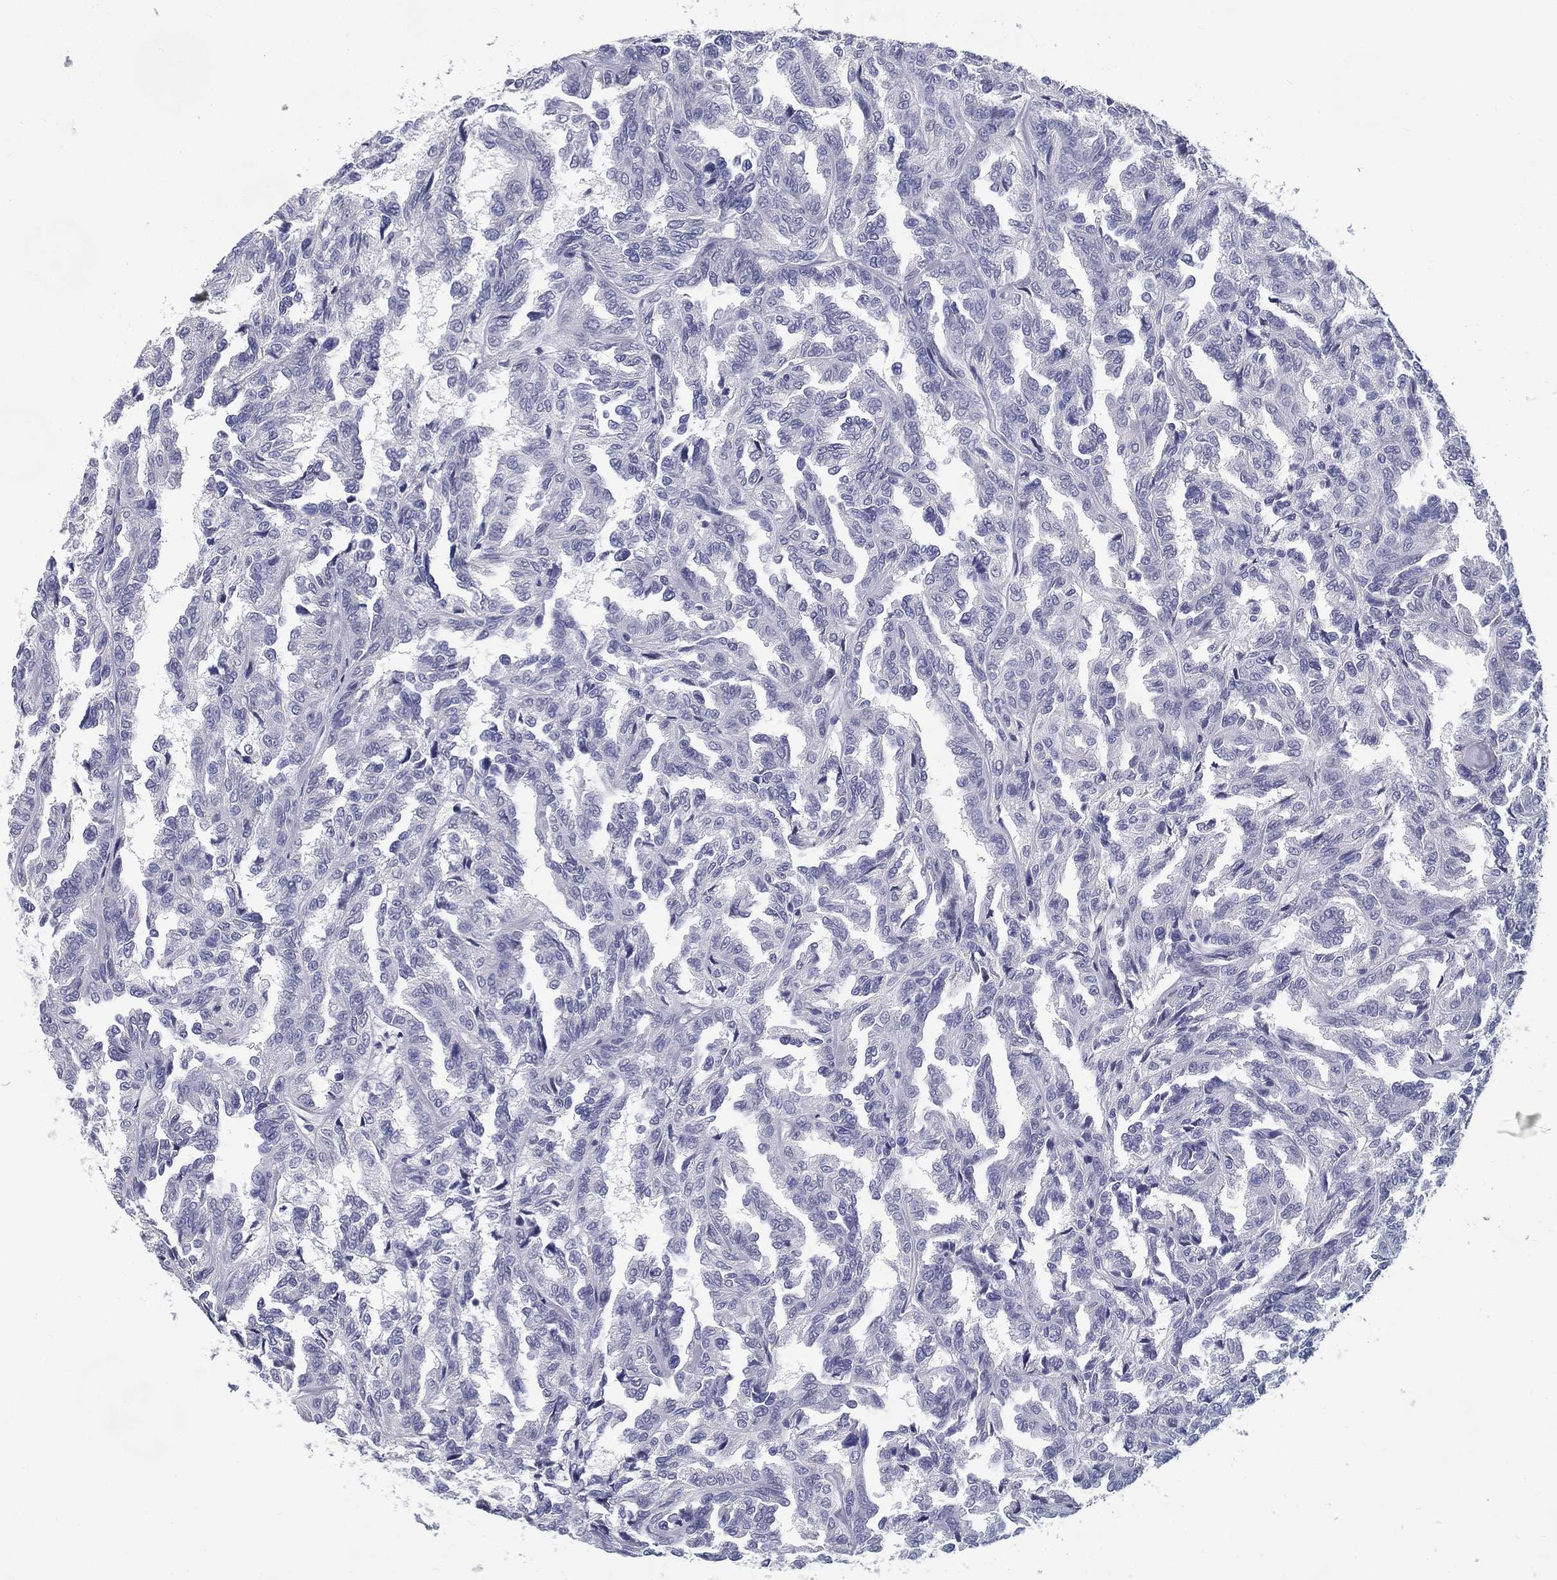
{"staining": {"intensity": "negative", "quantity": "none", "location": "none"}, "tissue": "renal cancer", "cell_type": "Tumor cells", "image_type": "cancer", "snomed": [{"axis": "morphology", "description": "Adenocarcinoma, NOS"}, {"axis": "topography", "description": "Kidney"}], "caption": "High power microscopy micrograph of an IHC image of adenocarcinoma (renal), revealing no significant staining in tumor cells.", "gene": "C19orf18", "patient": {"sex": "male", "age": 79}}